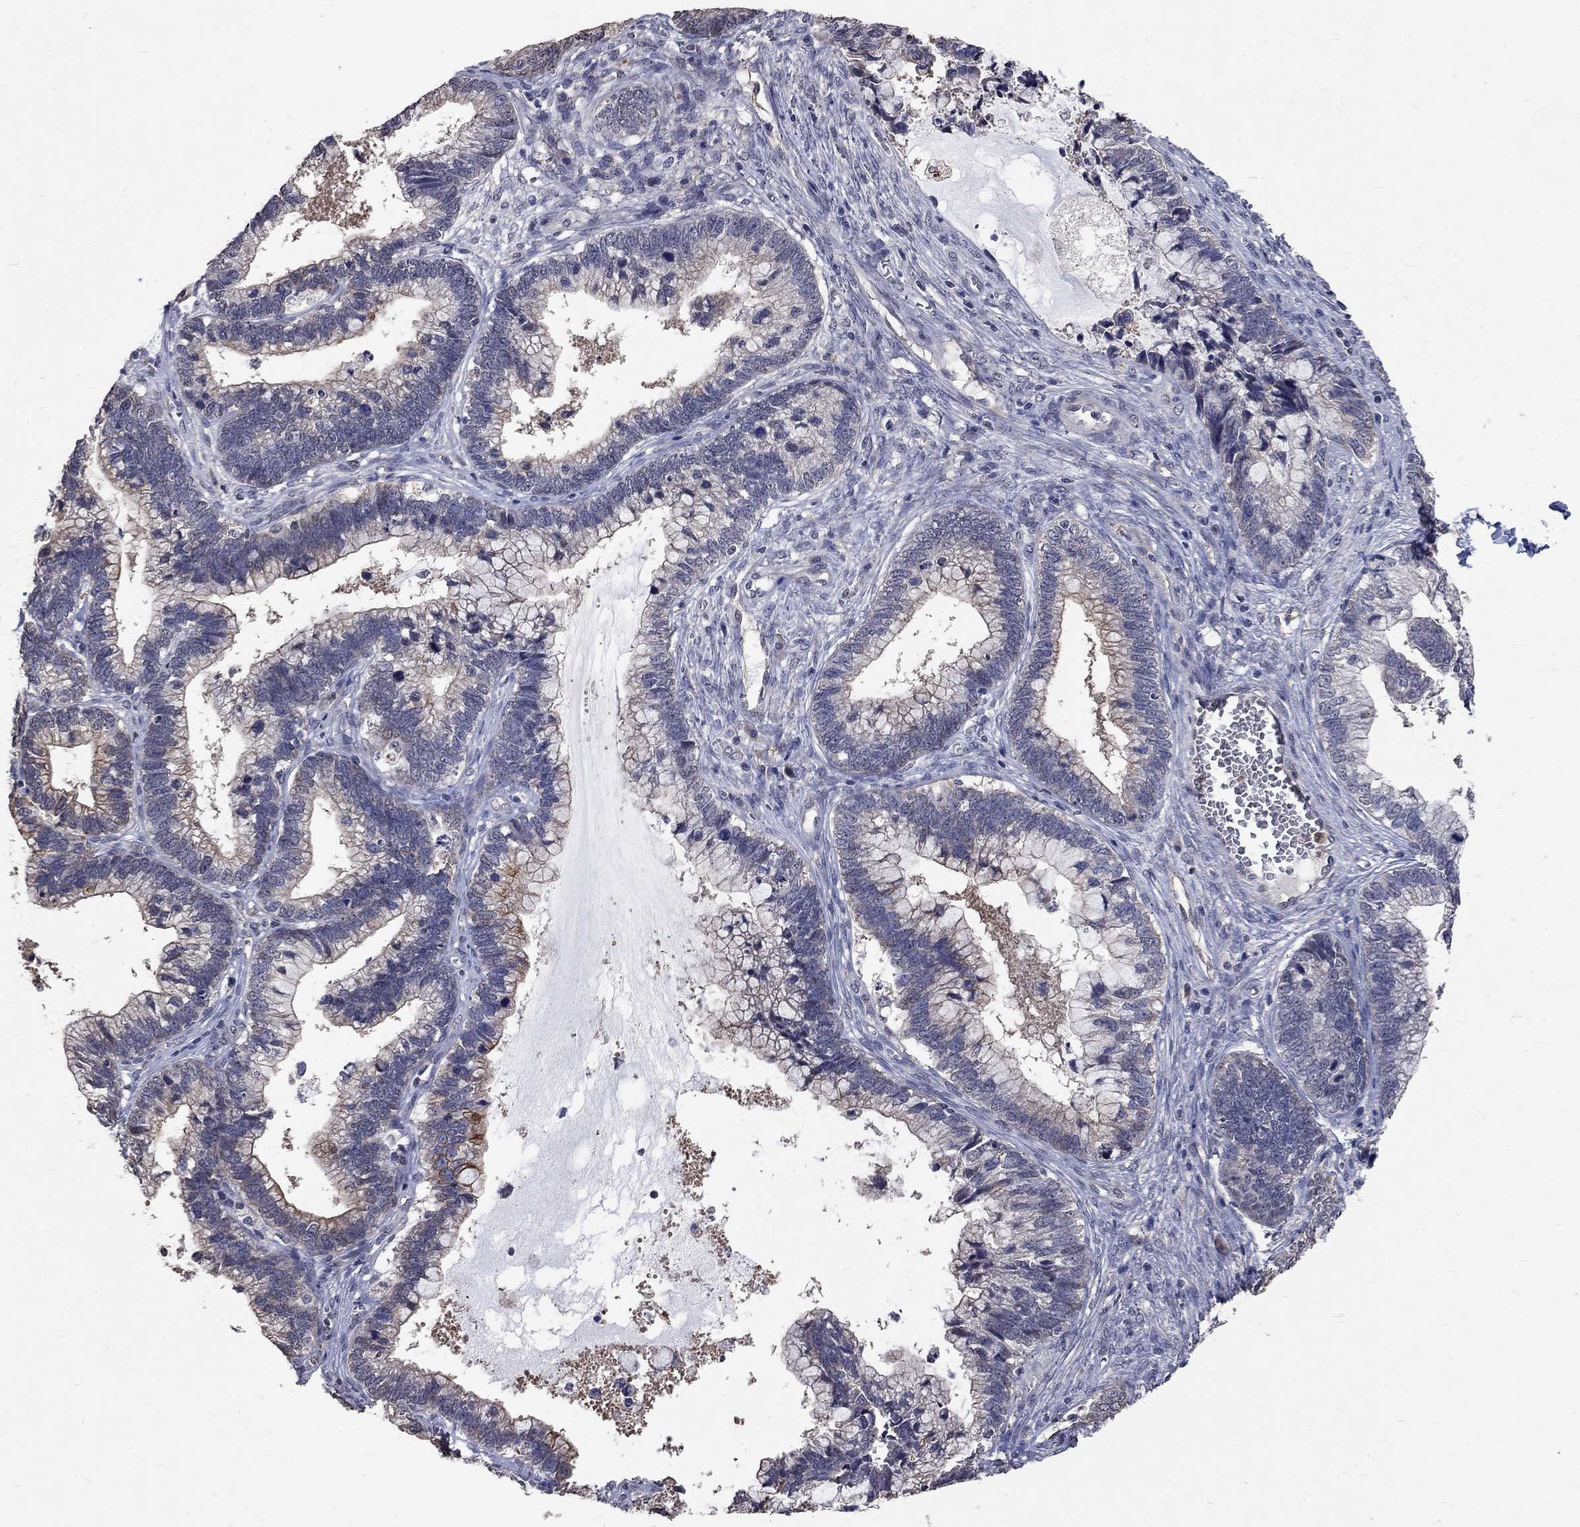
{"staining": {"intensity": "moderate", "quantity": "<25%", "location": "cytoplasmic/membranous"}, "tissue": "cervical cancer", "cell_type": "Tumor cells", "image_type": "cancer", "snomed": [{"axis": "morphology", "description": "Adenocarcinoma, NOS"}, {"axis": "topography", "description": "Cervix"}], "caption": "Immunohistochemical staining of cervical adenocarcinoma reveals moderate cytoplasmic/membranous protein expression in about <25% of tumor cells. The staining was performed using DAB, with brown indicating positive protein expression. Nuclei are stained blue with hematoxylin.", "gene": "CHST5", "patient": {"sex": "female", "age": 44}}